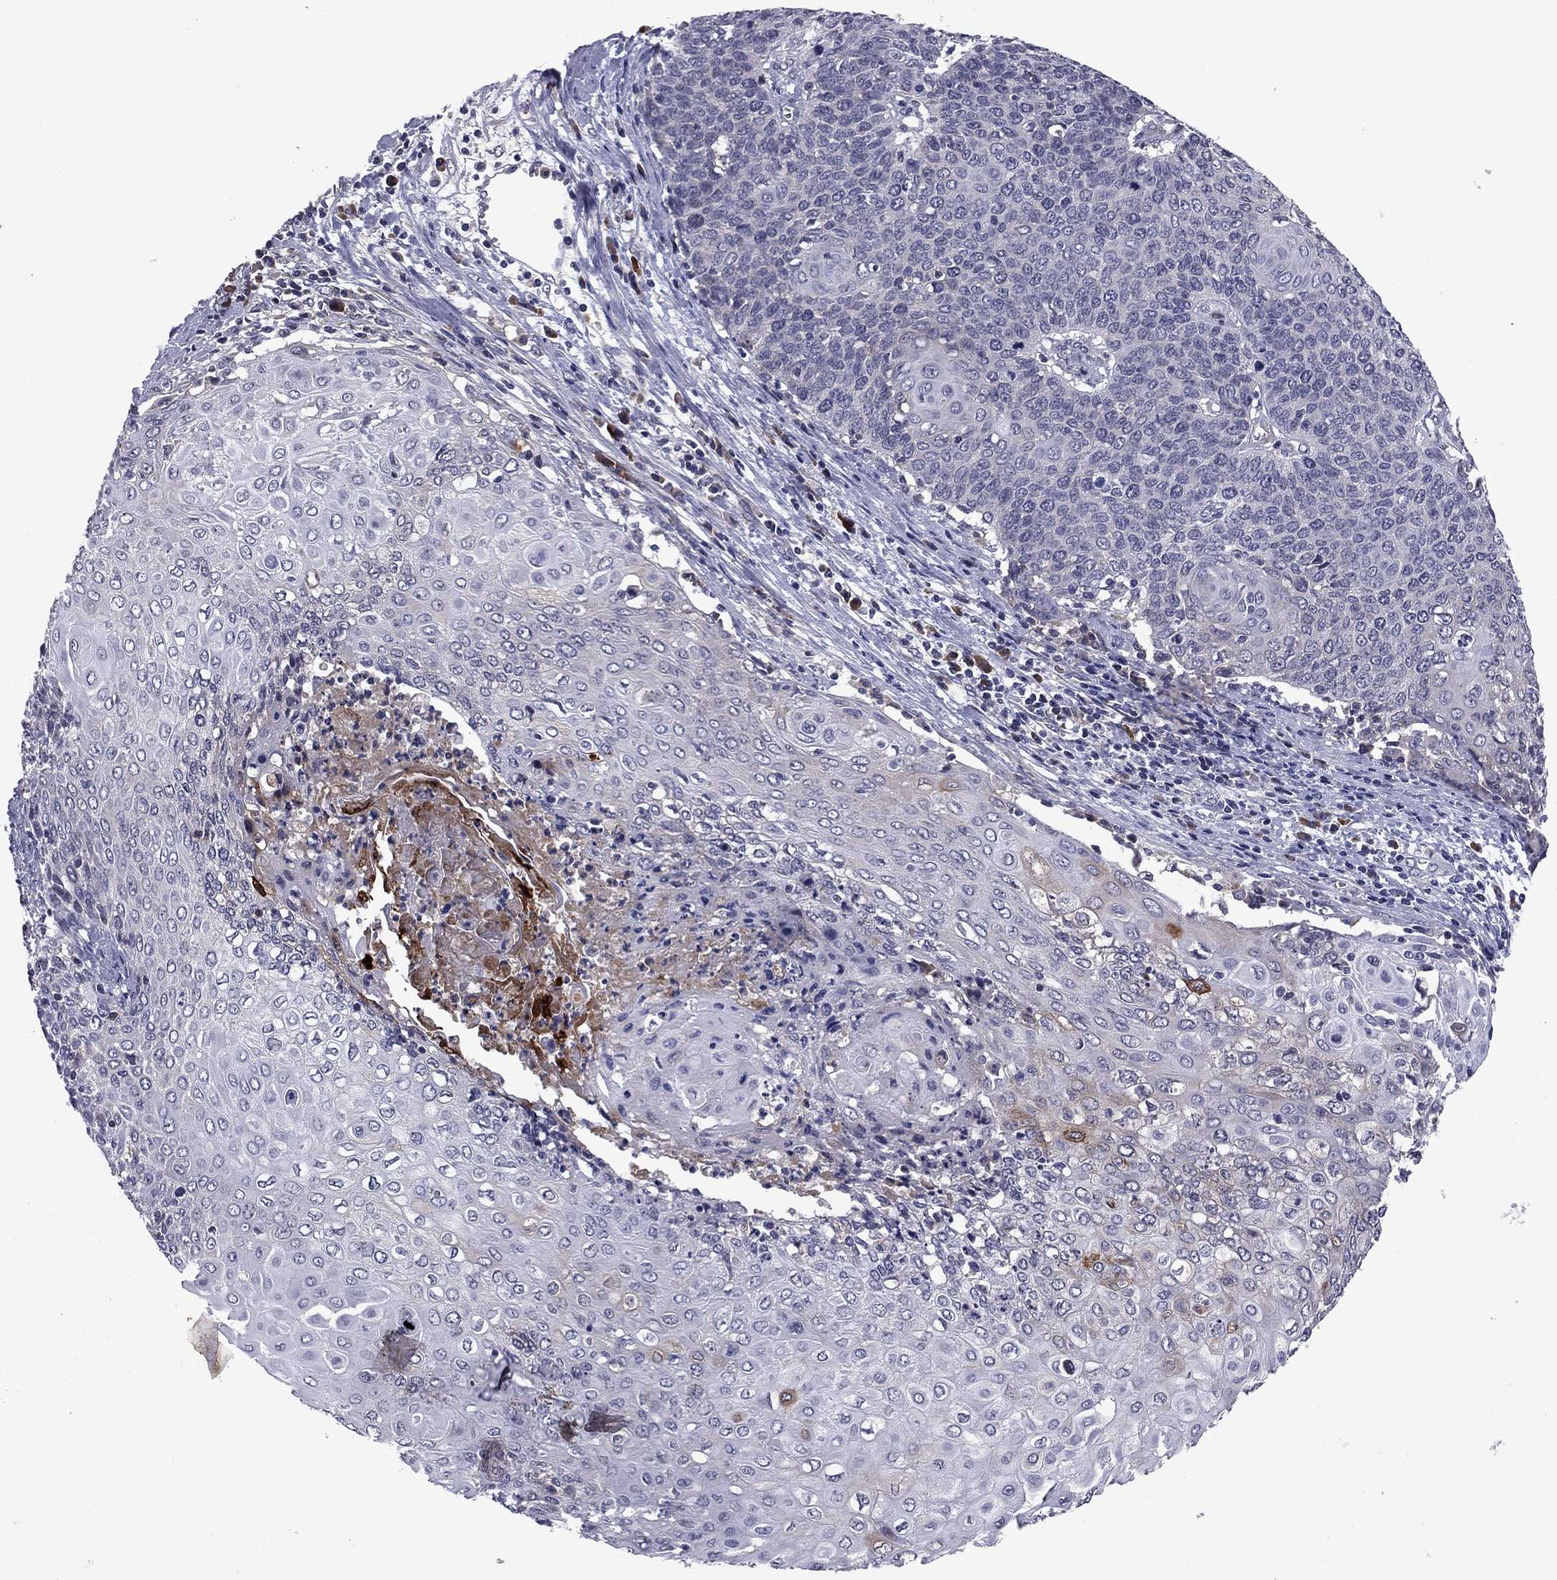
{"staining": {"intensity": "negative", "quantity": "none", "location": "none"}, "tissue": "cervical cancer", "cell_type": "Tumor cells", "image_type": "cancer", "snomed": [{"axis": "morphology", "description": "Squamous cell carcinoma, NOS"}, {"axis": "topography", "description": "Cervix"}], "caption": "A photomicrograph of human squamous cell carcinoma (cervical) is negative for staining in tumor cells.", "gene": "ECM1", "patient": {"sex": "female", "age": 39}}